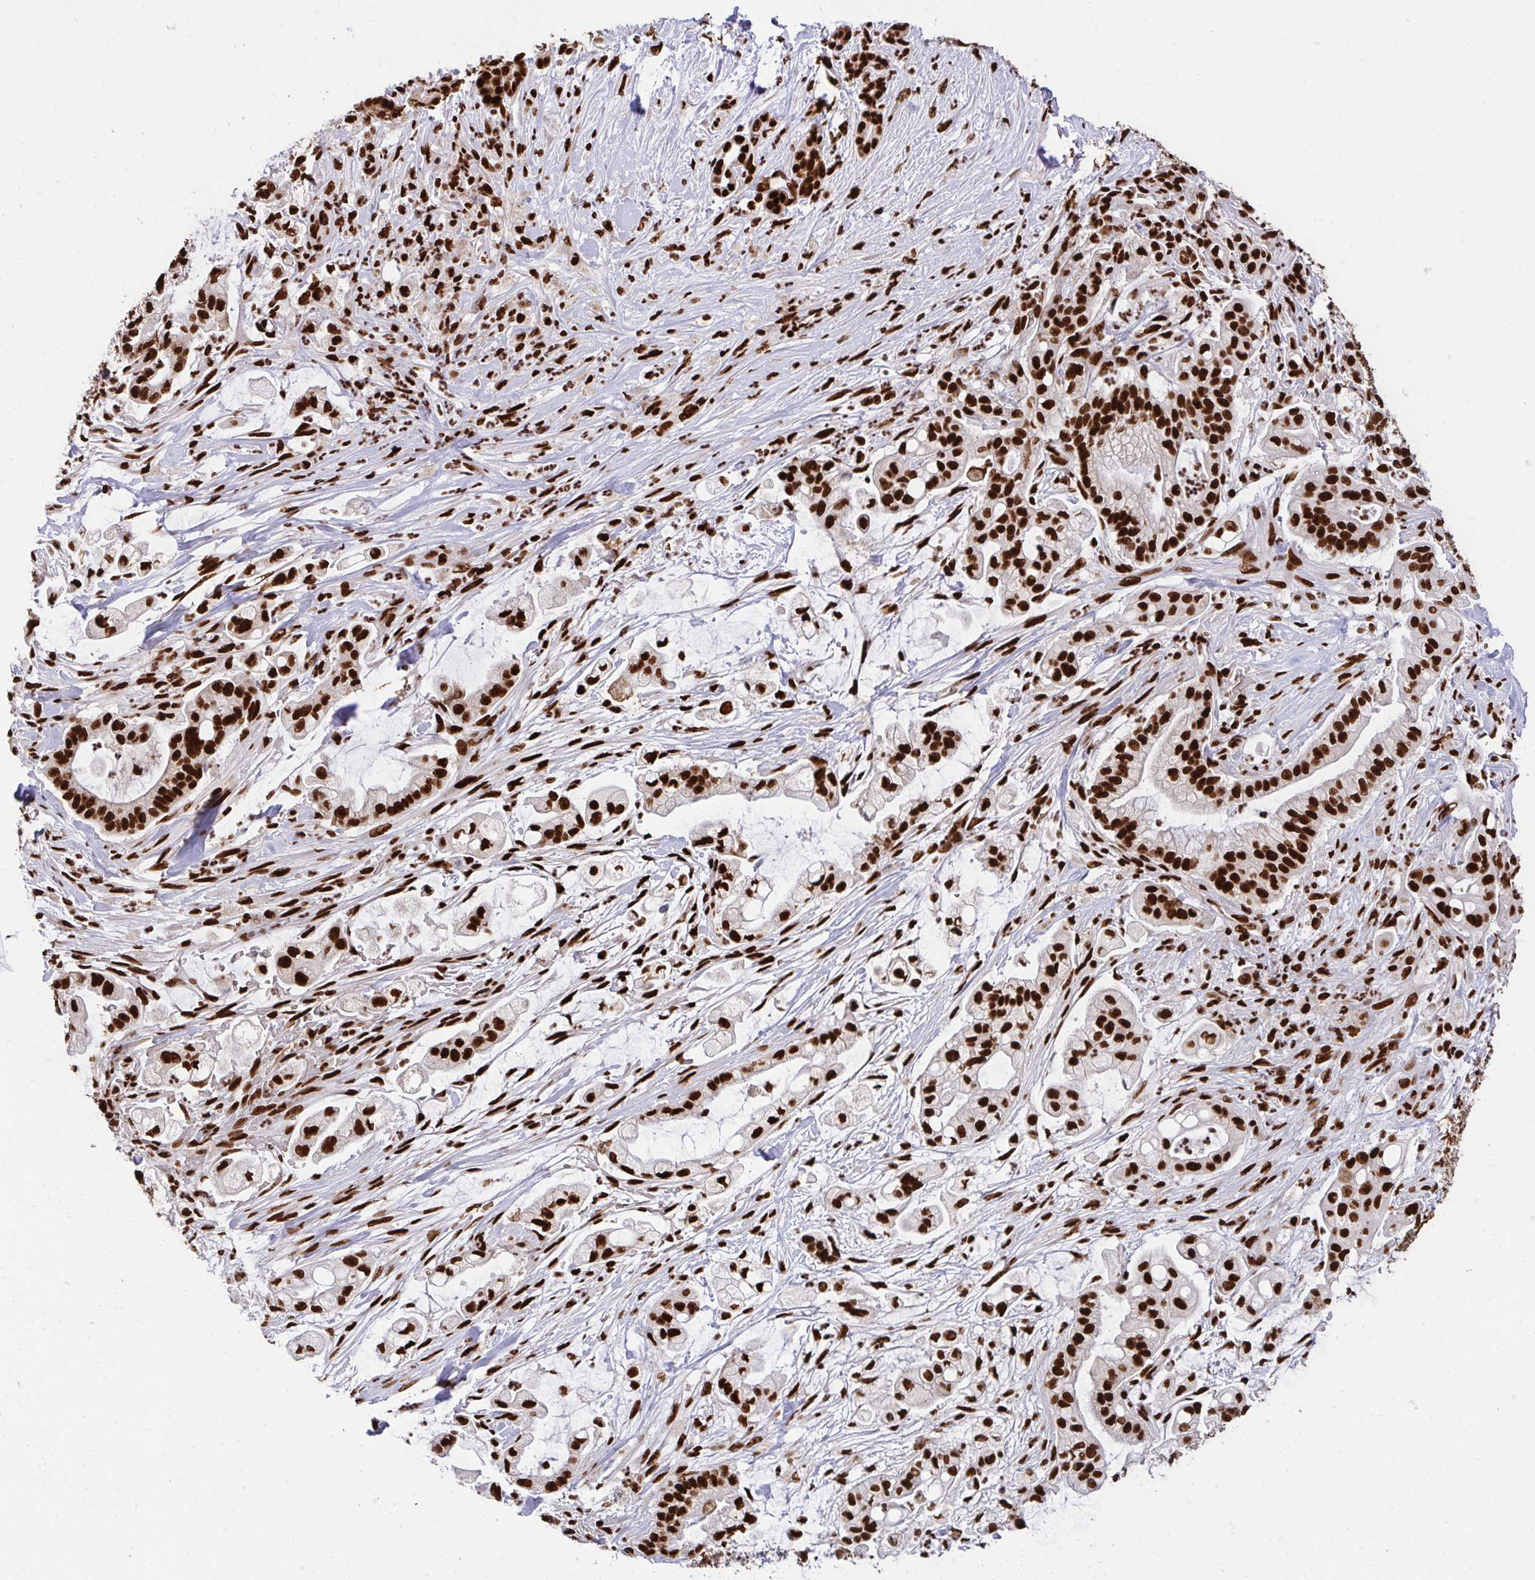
{"staining": {"intensity": "strong", "quantity": ">75%", "location": "nuclear"}, "tissue": "pancreatic cancer", "cell_type": "Tumor cells", "image_type": "cancer", "snomed": [{"axis": "morphology", "description": "Adenocarcinoma, NOS"}, {"axis": "topography", "description": "Pancreas"}], "caption": "Adenocarcinoma (pancreatic) tissue demonstrates strong nuclear expression in approximately >75% of tumor cells", "gene": "HNRNPL", "patient": {"sex": "female", "age": 69}}